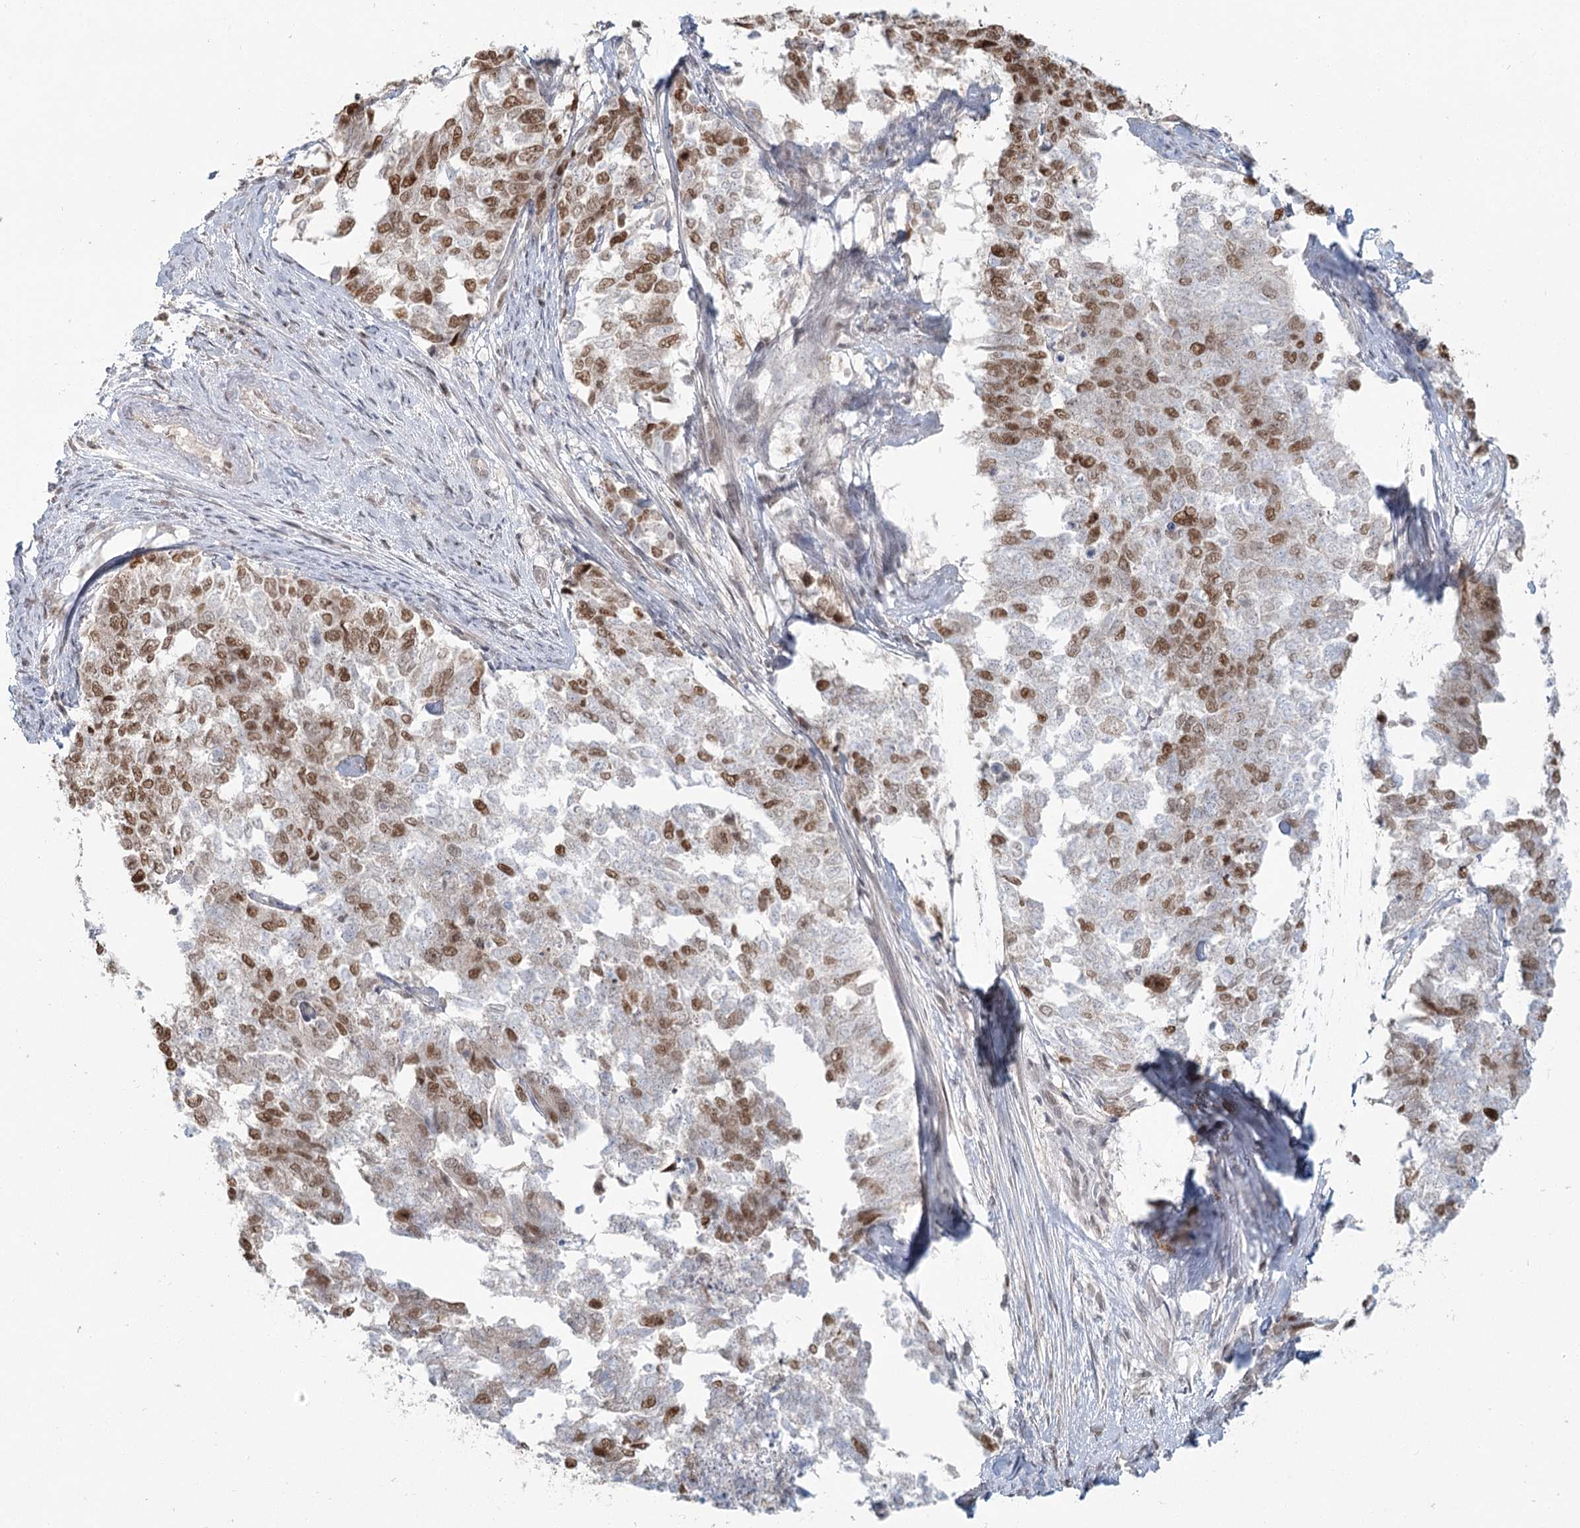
{"staining": {"intensity": "moderate", "quantity": ">75%", "location": "nuclear"}, "tissue": "cervical cancer", "cell_type": "Tumor cells", "image_type": "cancer", "snomed": [{"axis": "morphology", "description": "Squamous cell carcinoma, NOS"}, {"axis": "topography", "description": "Cervix"}], "caption": "High-power microscopy captured an immunohistochemistry photomicrograph of cervical cancer (squamous cell carcinoma), revealing moderate nuclear expression in approximately >75% of tumor cells.", "gene": "R3HCC1L", "patient": {"sex": "female", "age": 63}}